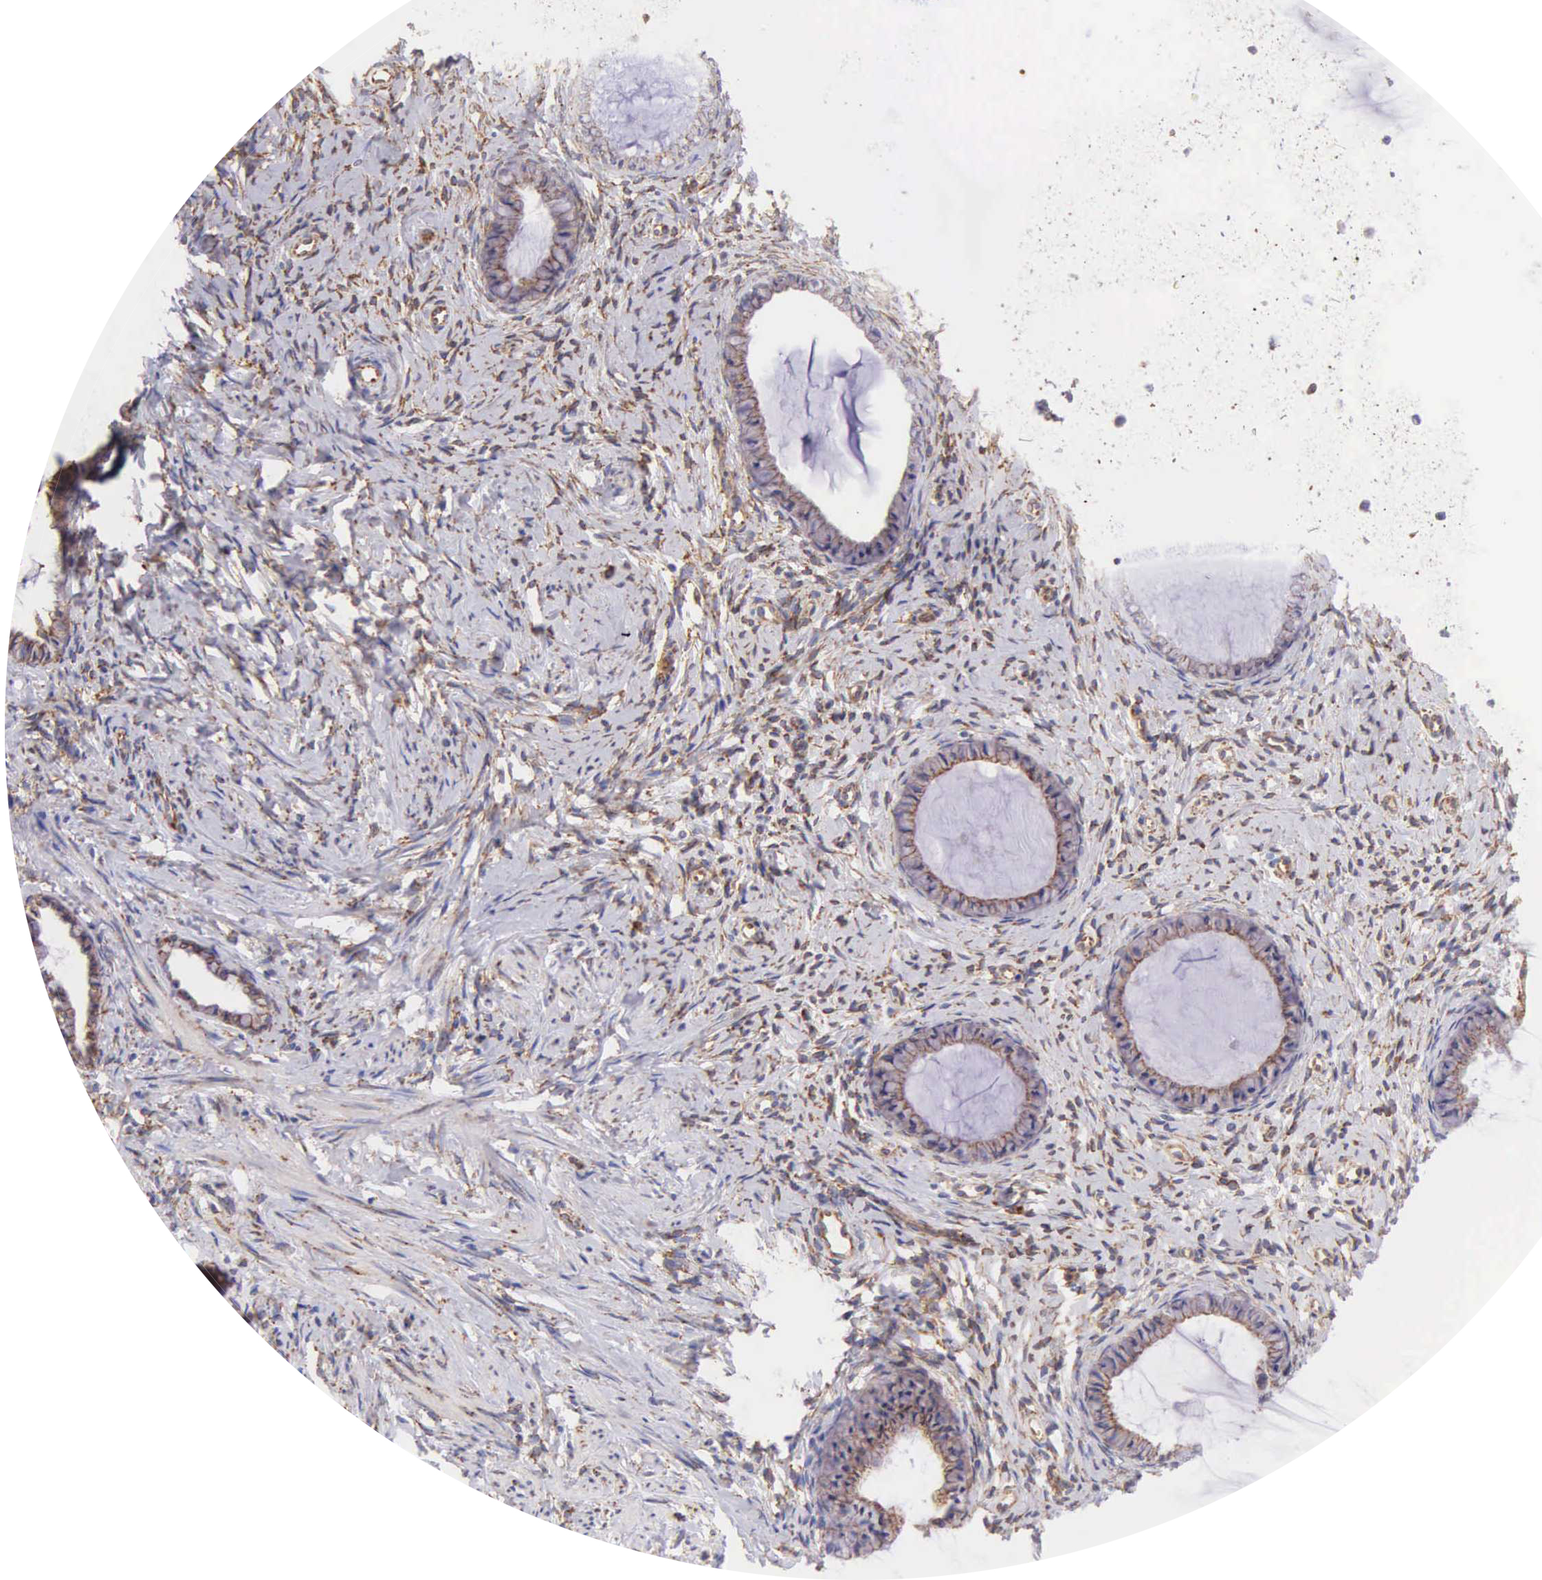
{"staining": {"intensity": "weak", "quantity": ">75%", "location": "cytoplasmic/membranous"}, "tissue": "cervix", "cell_type": "Glandular cells", "image_type": "normal", "snomed": [{"axis": "morphology", "description": "Normal tissue, NOS"}, {"axis": "topography", "description": "Cervix"}], "caption": "This photomicrograph demonstrates immunohistochemistry staining of normal human cervix, with low weak cytoplasmic/membranous expression in approximately >75% of glandular cells.", "gene": "CKAP4", "patient": {"sex": "female", "age": 70}}